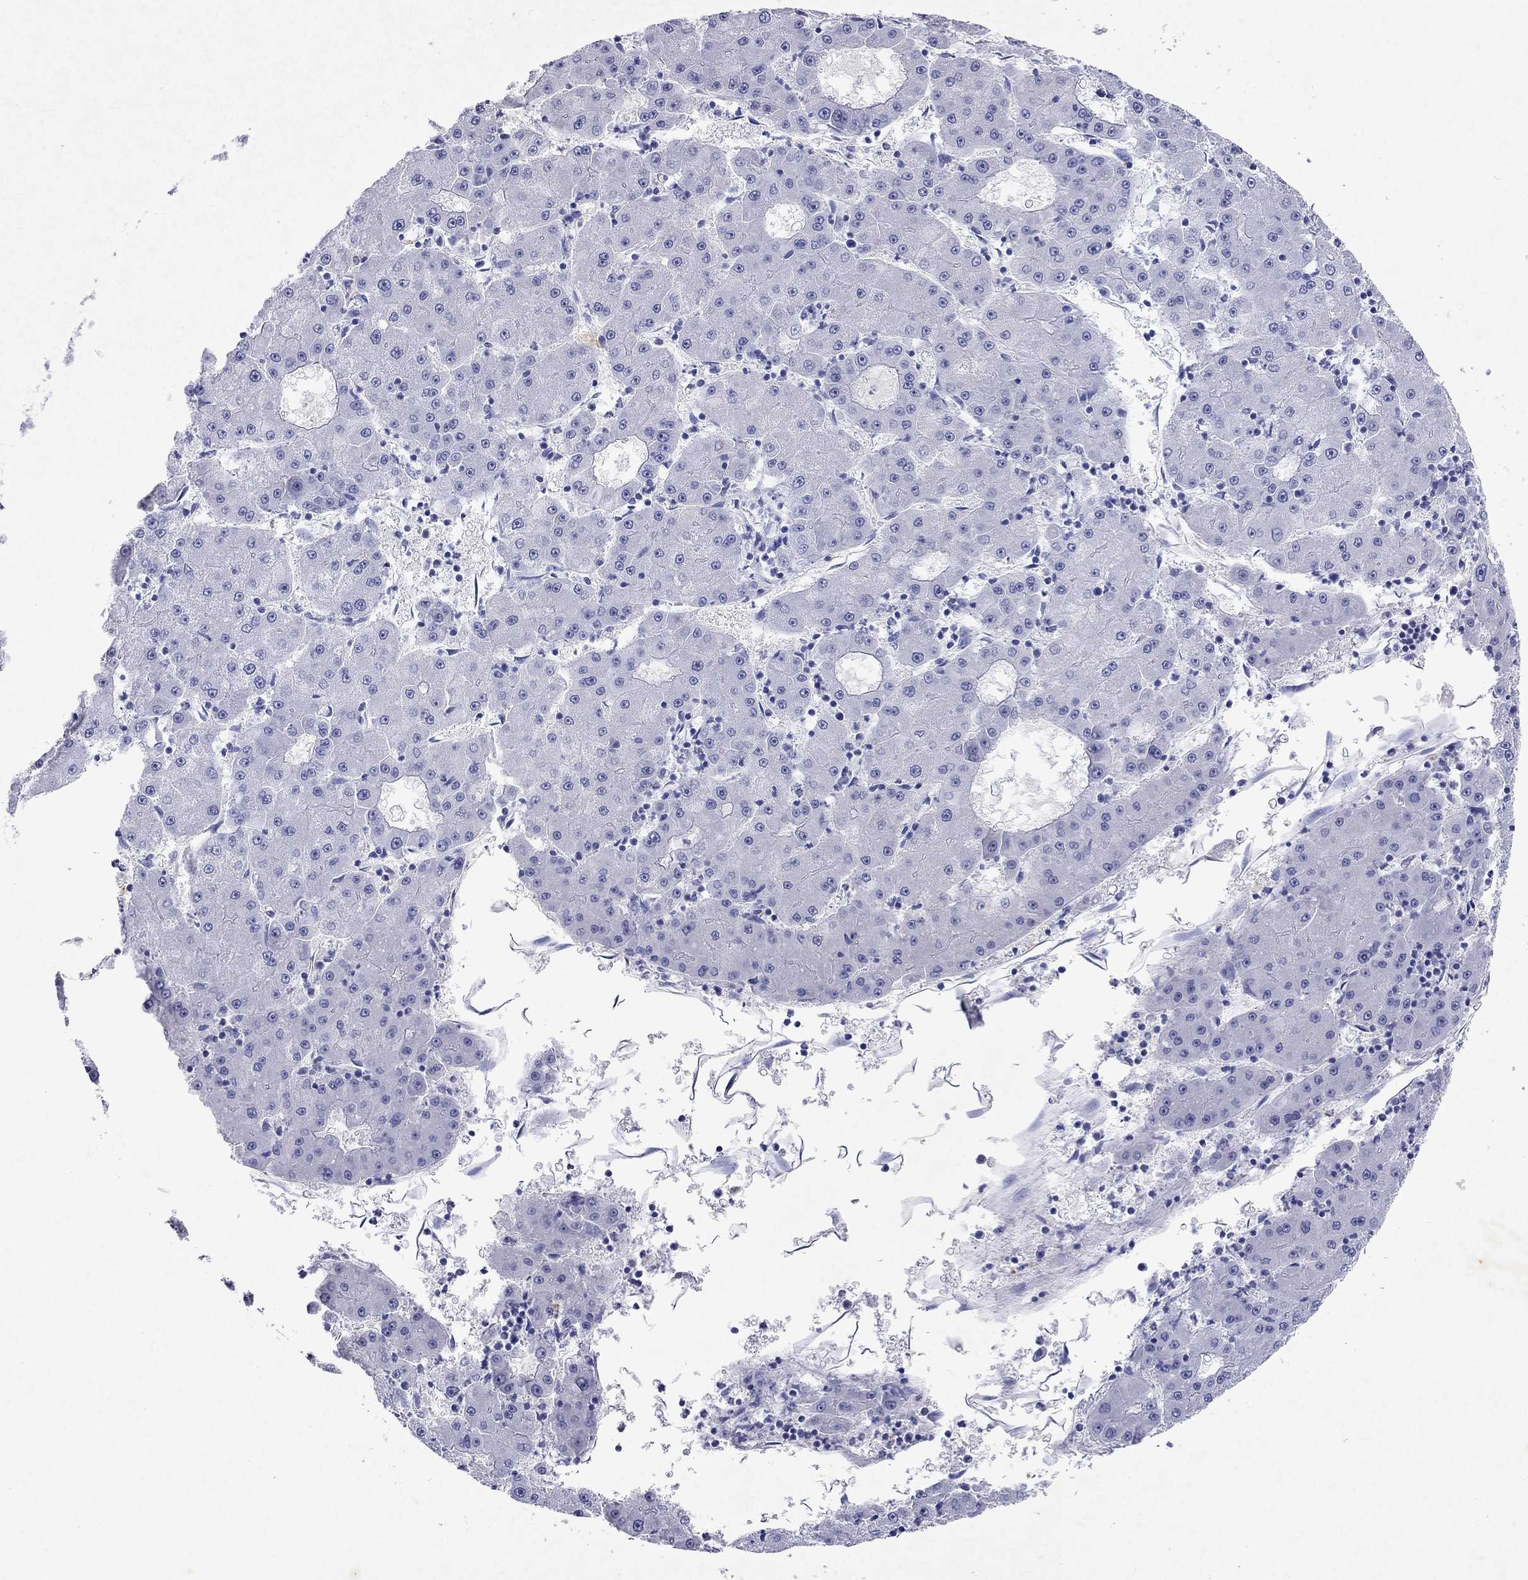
{"staining": {"intensity": "negative", "quantity": "none", "location": "none"}, "tissue": "liver cancer", "cell_type": "Tumor cells", "image_type": "cancer", "snomed": [{"axis": "morphology", "description": "Carcinoma, Hepatocellular, NOS"}, {"axis": "topography", "description": "Liver"}], "caption": "Histopathology image shows no significant protein positivity in tumor cells of hepatocellular carcinoma (liver).", "gene": "ARMC12", "patient": {"sex": "male", "age": 73}}